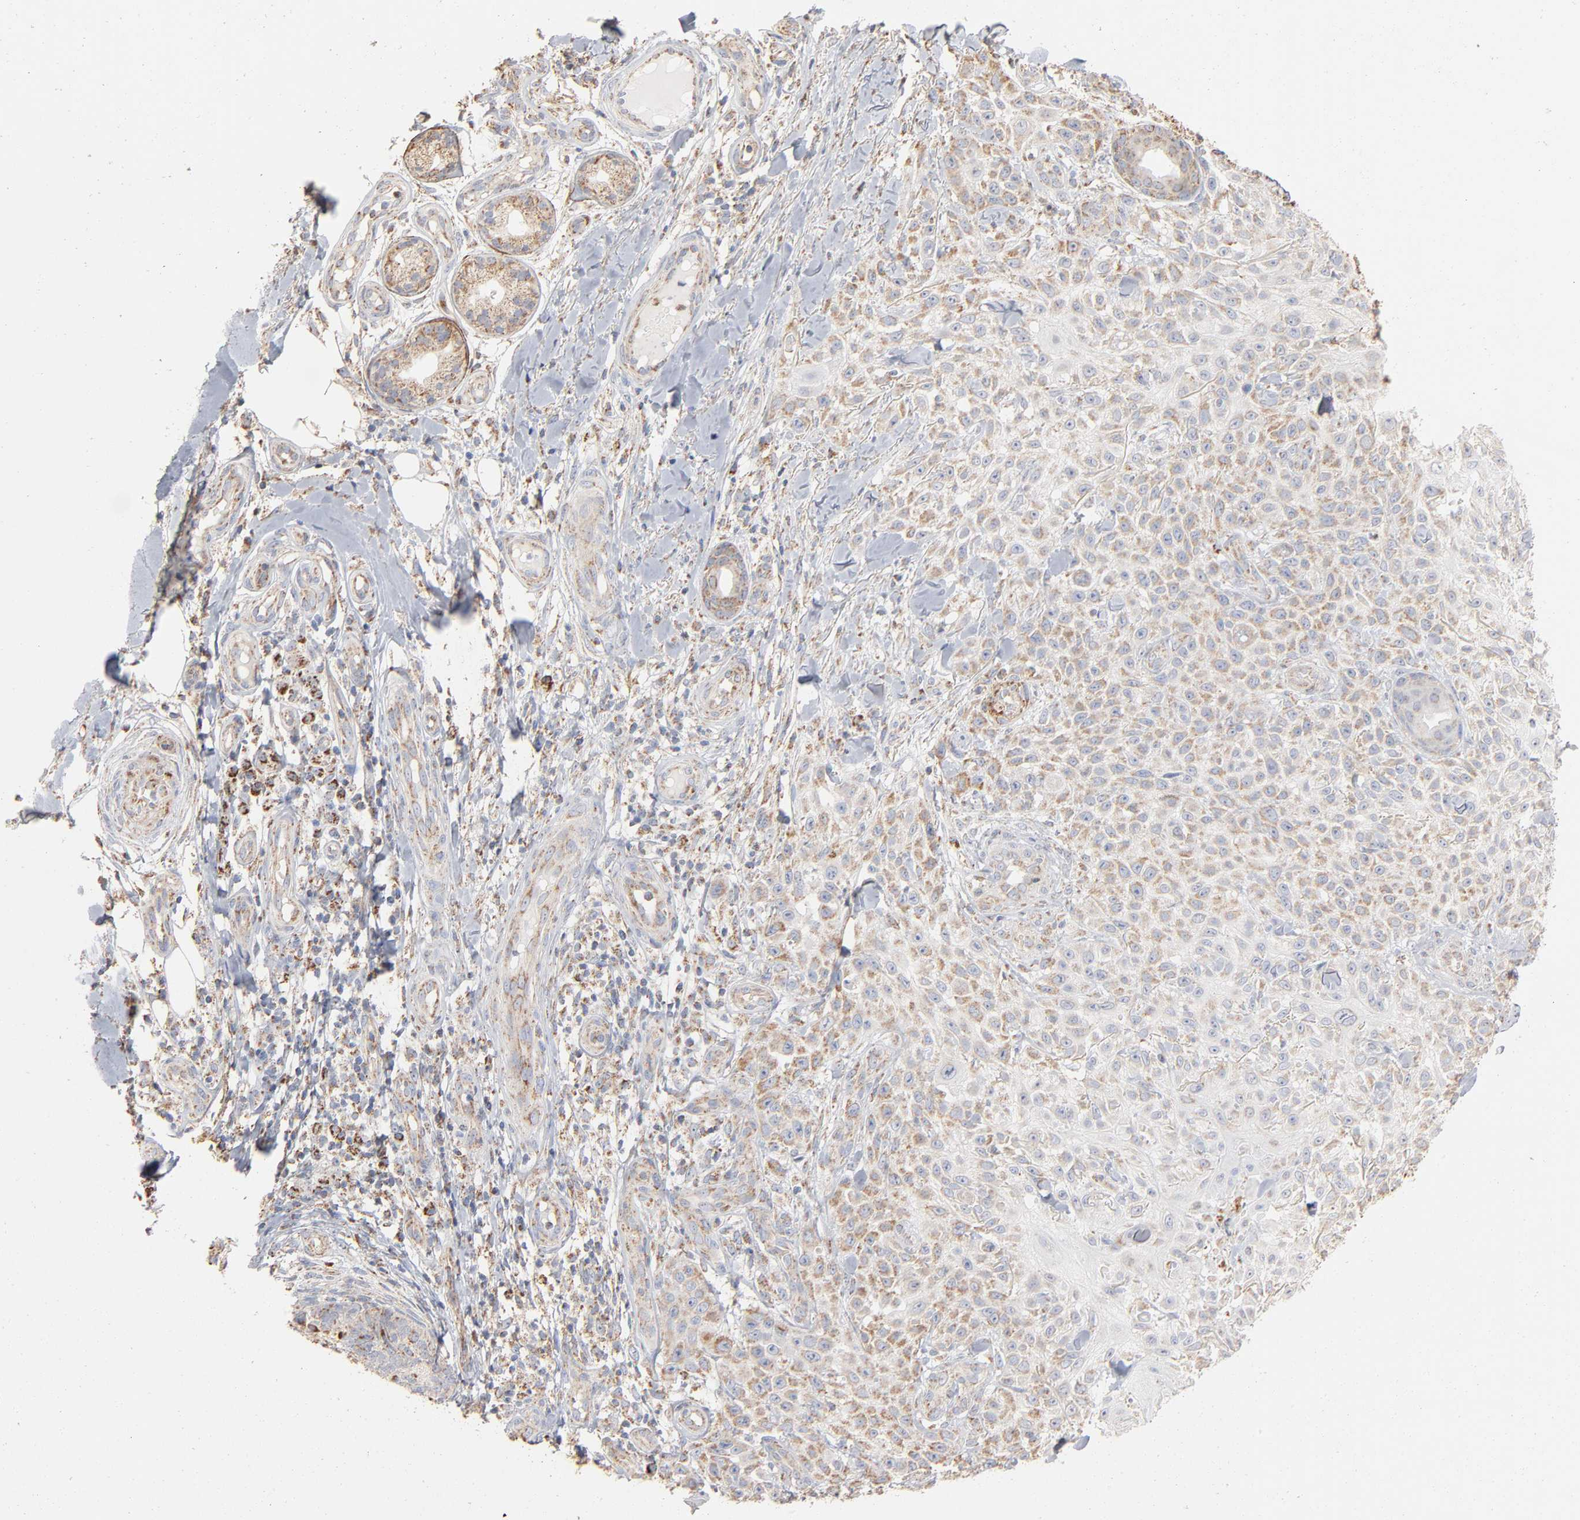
{"staining": {"intensity": "moderate", "quantity": "25%-75%", "location": "cytoplasmic/membranous"}, "tissue": "skin cancer", "cell_type": "Tumor cells", "image_type": "cancer", "snomed": [{"axis": "morphology", "description": "Squamous cell carcinoma, NOS"}, {"axis": "topography", "description": "Skin"}], "caption": "IHC (DAB) staining of human skin cancer exhibits moderate cytoplasmic/membranous protein positivity in about 25%-75% of tumor cells.", "gene": "UQCRC1", "patient": {"sex": "female", "age": 42}}